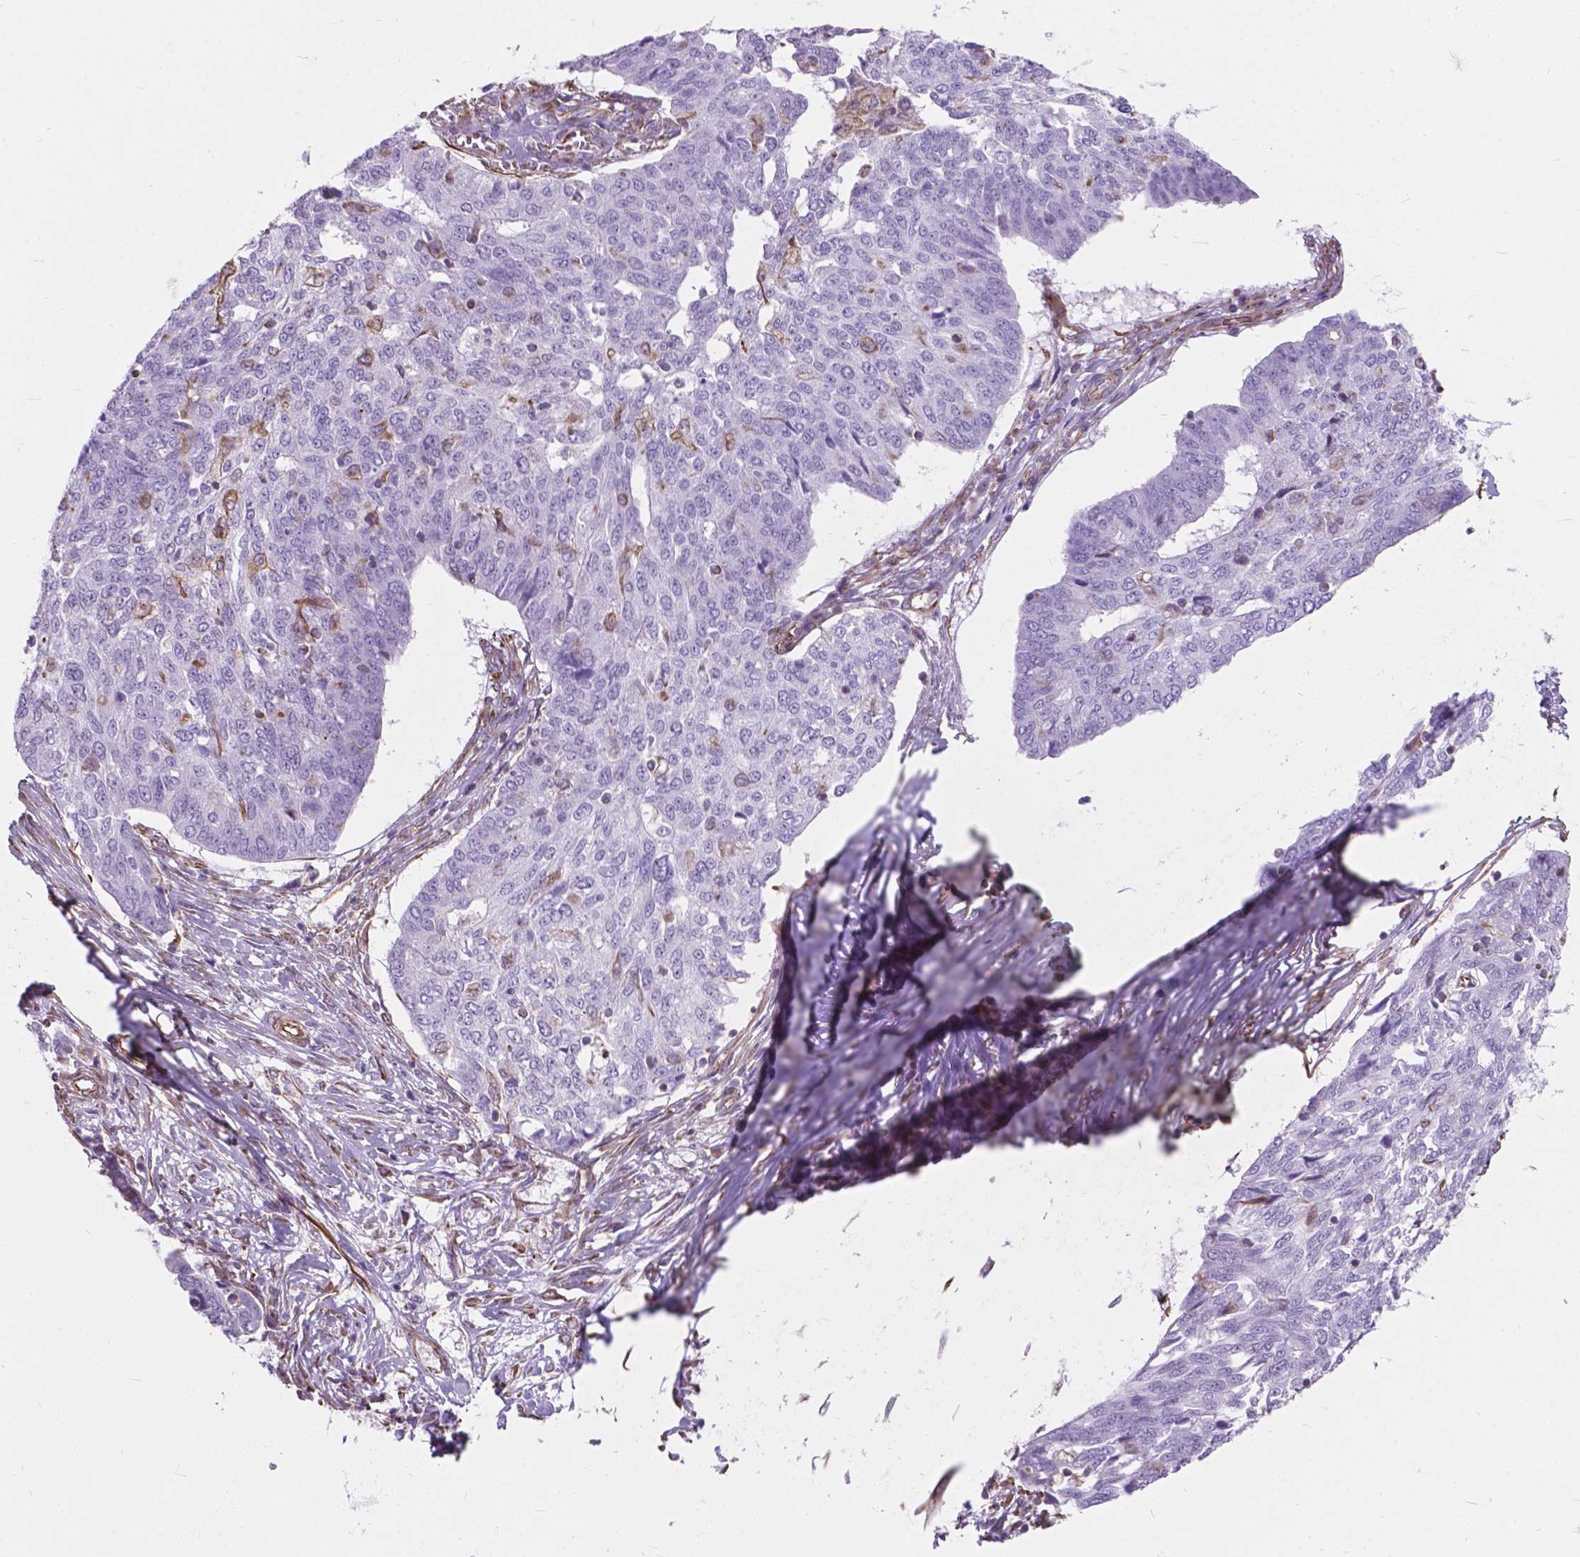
{"staining": {"intensity": "negative", "quantity": "none", "location": "none"}, "tissue": "ovarian cancer", "cell_type": "Tumor cells", "image_type": "cancer", "snomed": [{"axis": "morphology", "description": "Cystadenocarcinoma, serous, NOS"}, {"axis": "topography", "description": "Ovary"}], "caption": "IHC photomicrograph of human ovarian cancer (serous cystadenocarcinoma) stained for a protein (brown), which shows no expression in tumor cells.", "gene": "AMOT", "patient": {"sex": "female", "age": 67}}